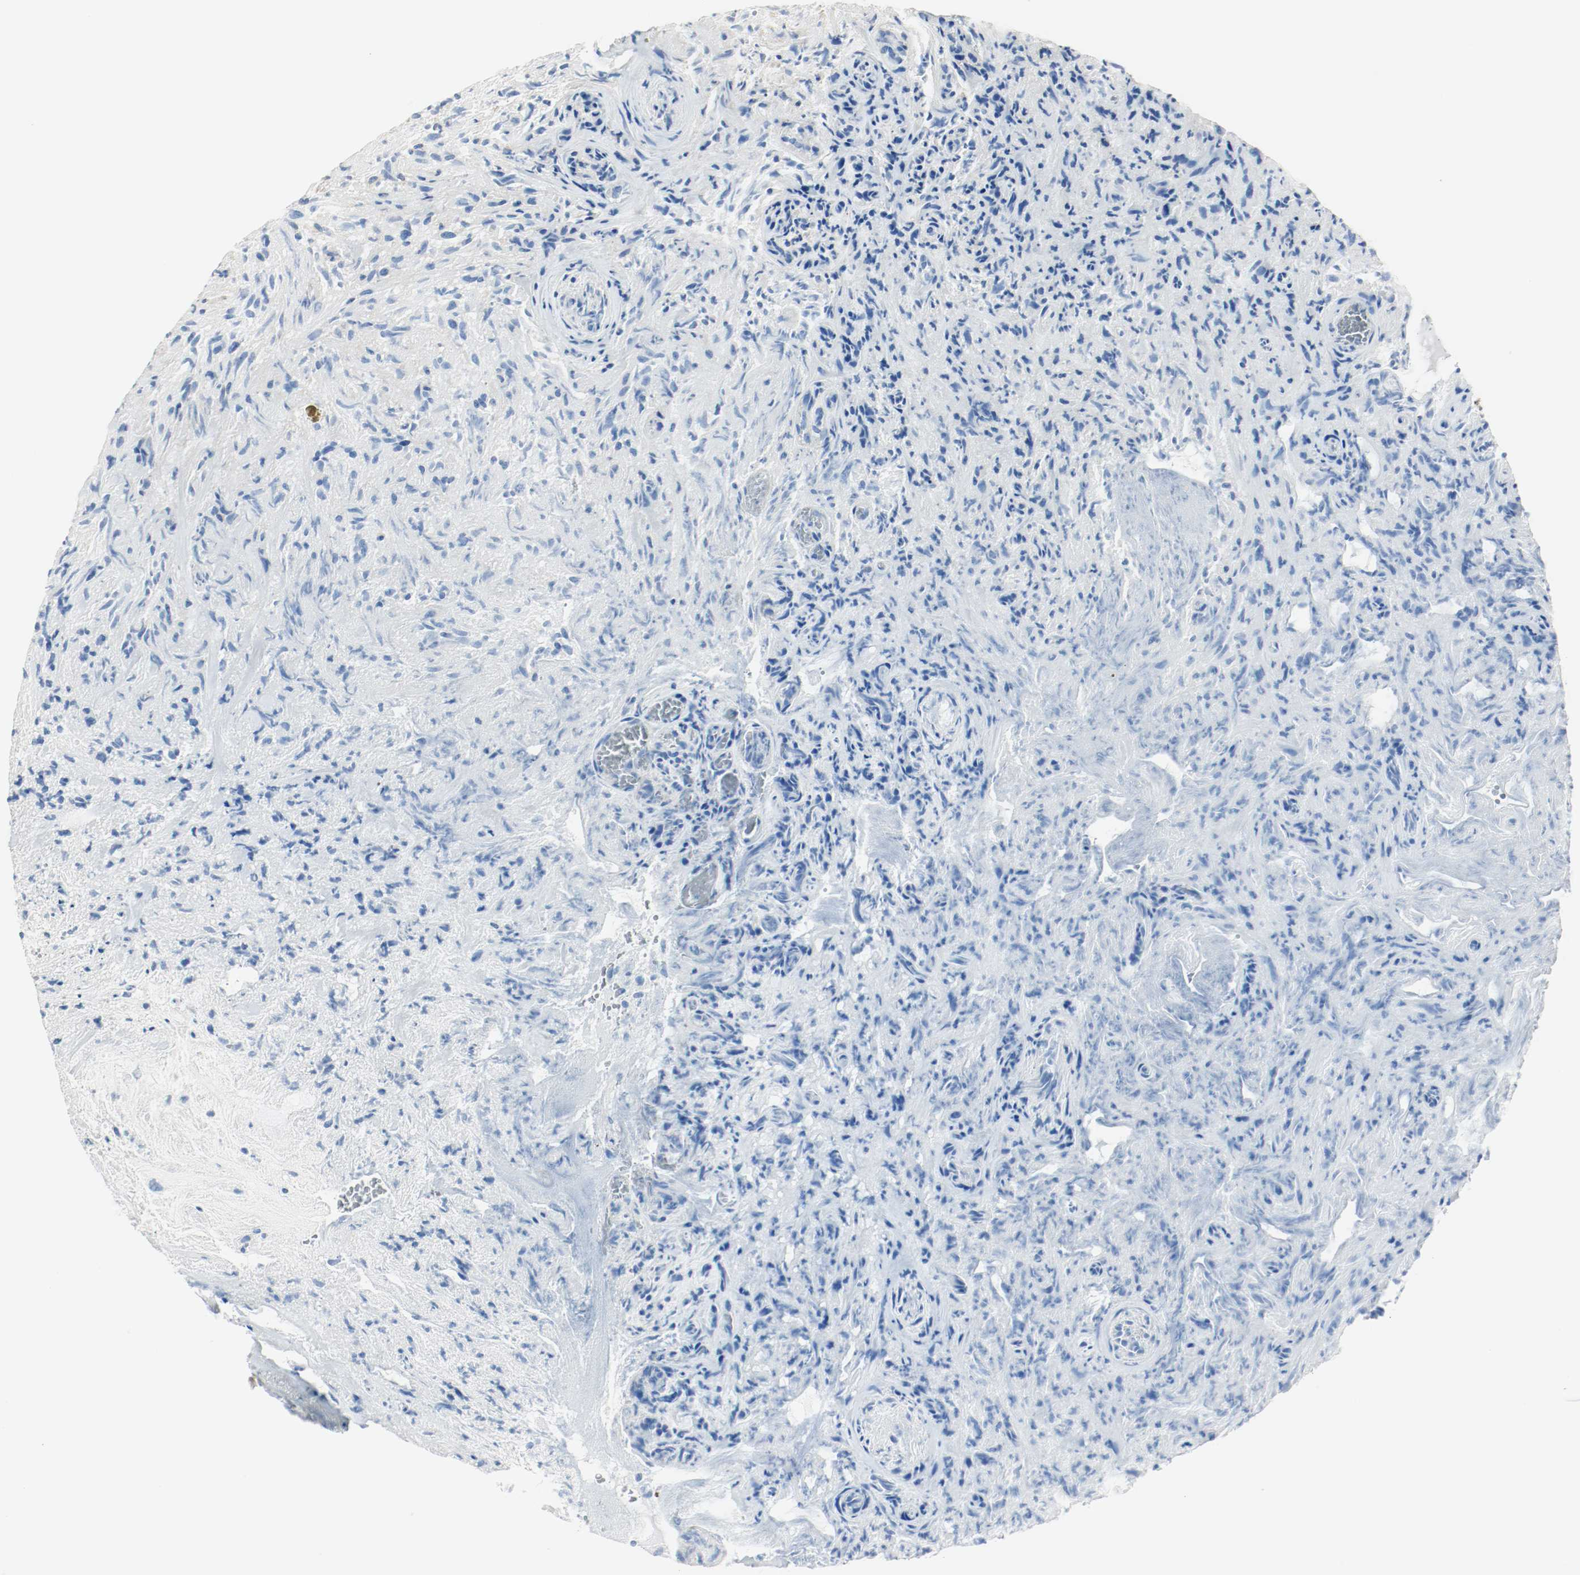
{"staining": {"intensity": "negative", "quantity": "none", "location": "none"}, "tissue": "glioma", "cell_type": "Tumor cells", "image_type": "cancer", "snomed": [{"axis": "morphology", "description": "Normal tissue, NOS"}, {"axis": "morphology", "description": "Glioma, malignant, High grade"}, {"axis": "topography", "description": "Cerebral cortex"}], "caption": "Protein analysis of malignant high-grade glioma shows no significant staining in tumor cells.", "gene": "ARPC1B", "patient": {"sex": "male", "age": 75}}